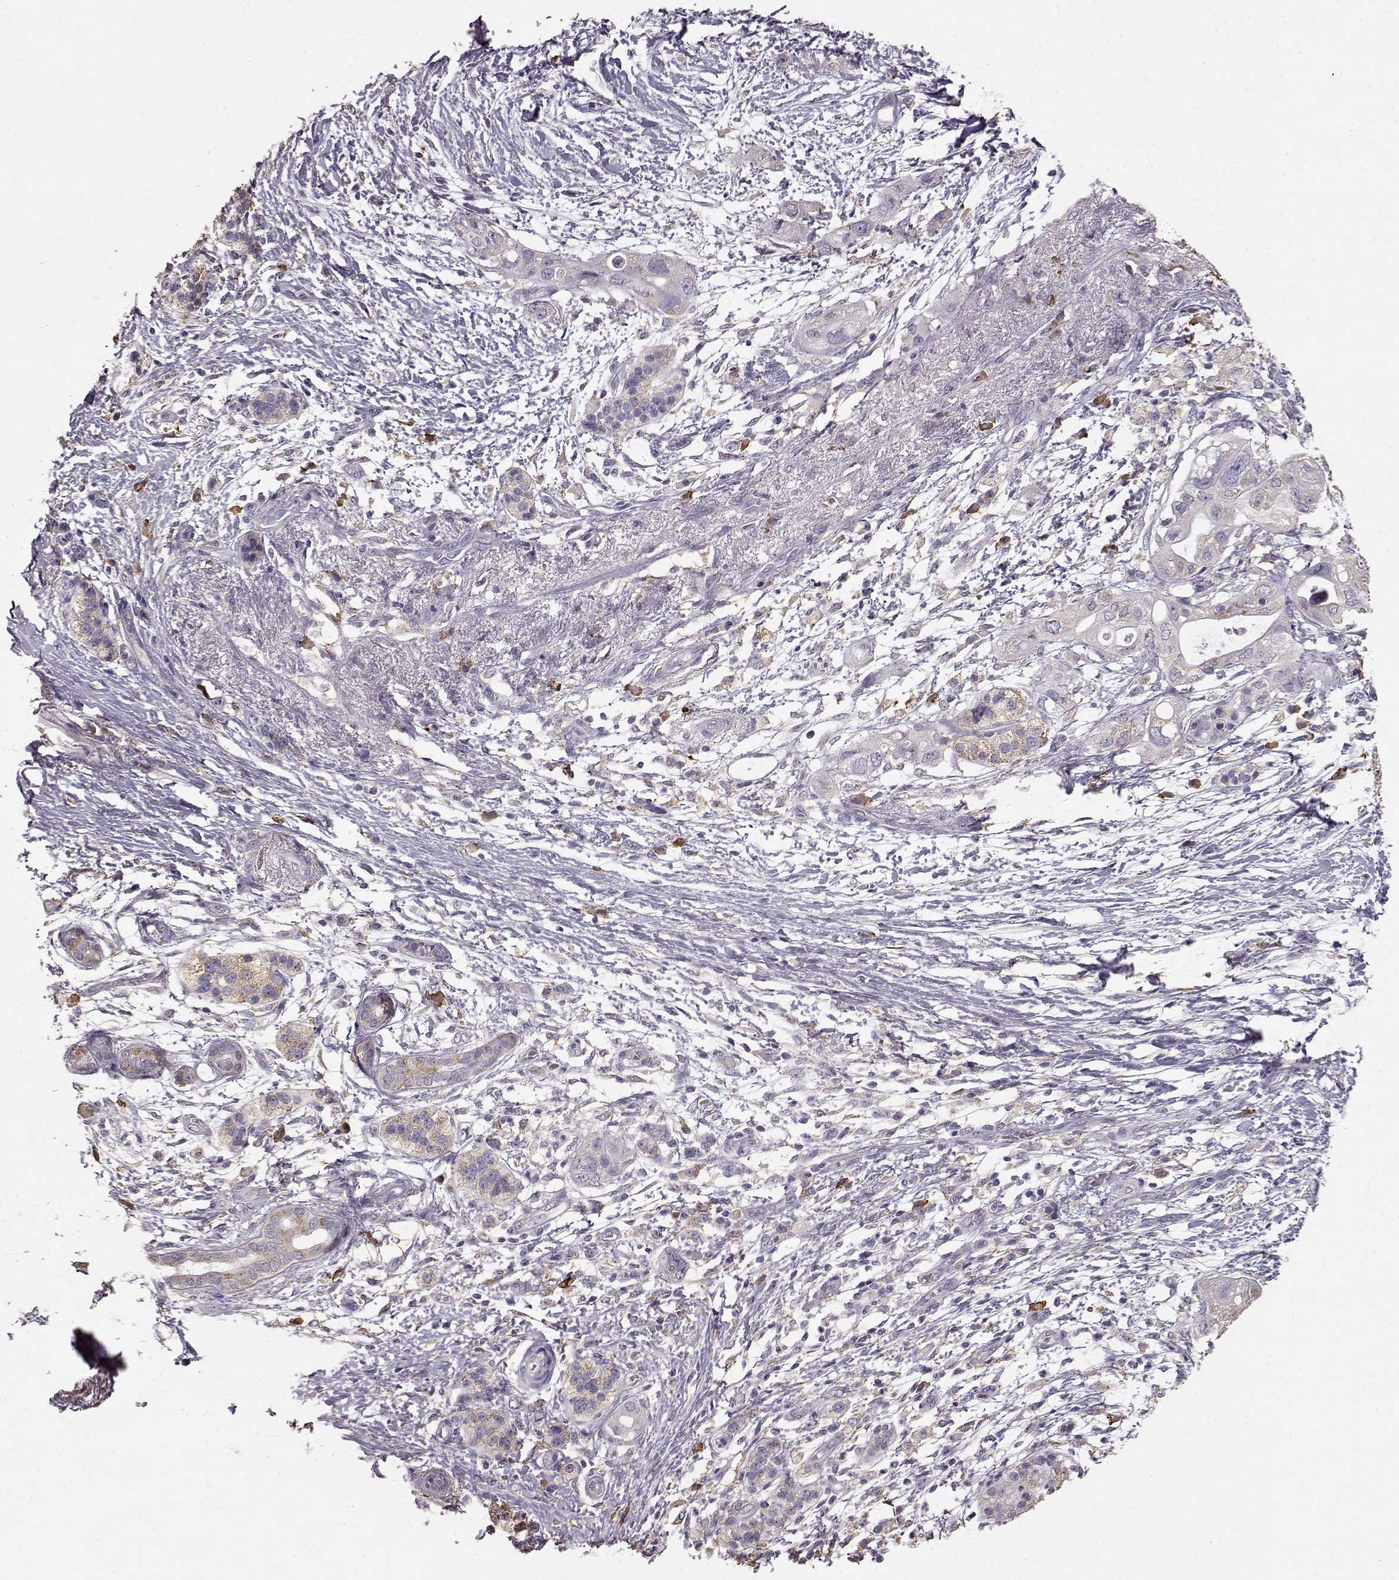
{"staining": {"intensity": "weak", "quantity": "<25%", "location": "cytoplasmic/membranous"}, "tissue": "pancreatic cancer", "cell_type": "Tumor cells", "image_type": "cancer", "snomed": [{"axis": "morphology", "description": "Adenocarcinoma, NOS"}, {"axis": "topography", "description": "Pancreas"}], "caption": "Pancreatic adenocarcinoma stained for a protein using immunohistochemistry (IHC) demonstrates no staining tumor cells.", "gene": "GABRG3", "patient": {"sex": "female", "age": 72}}